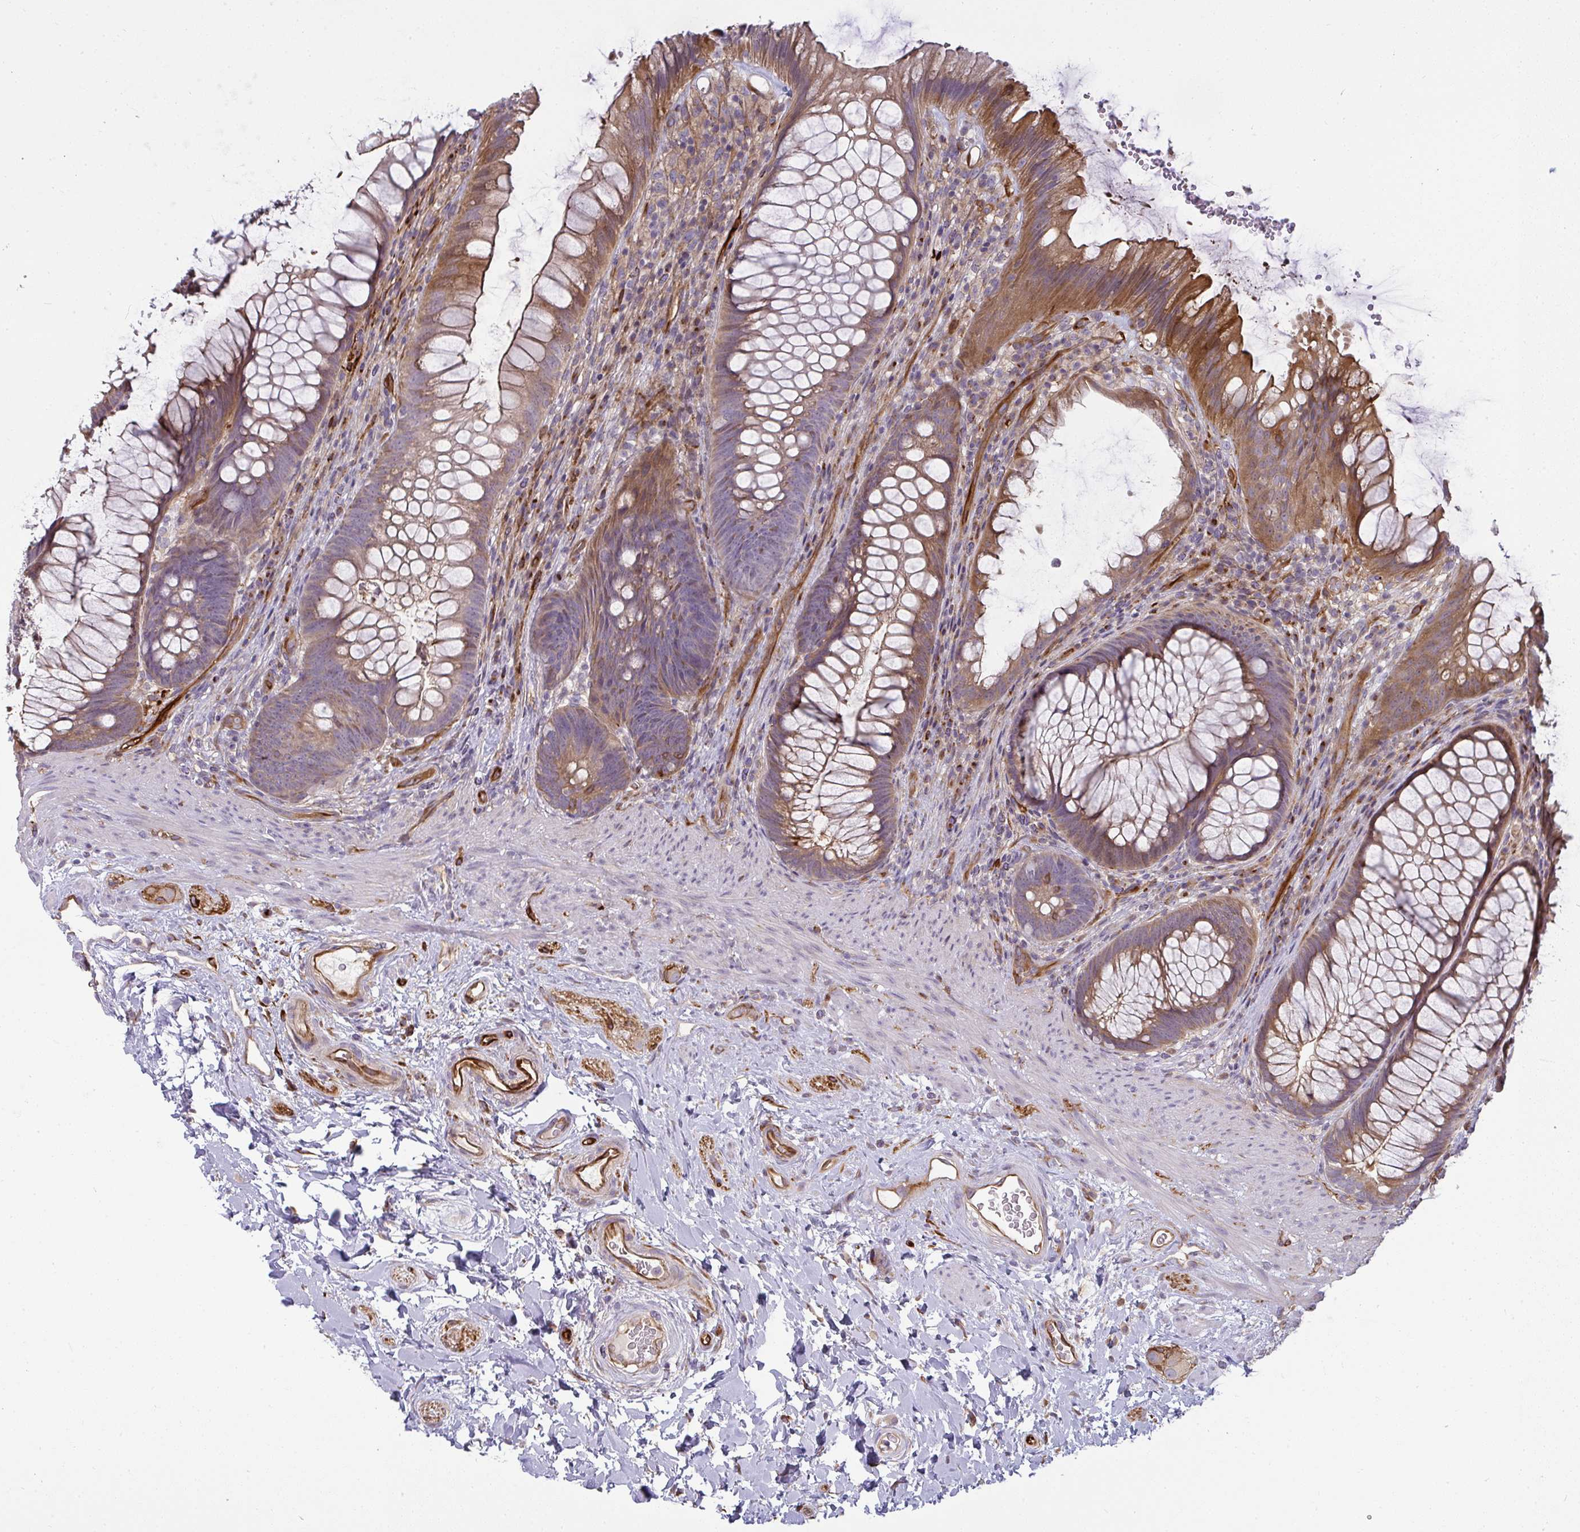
{"staining": {"intensity": "moderate", "quantity": ">75%", "location": "cytoplasmic/membranous"}, "tissue": "rectum", "cell_type": "Glandular cells", "image_type": "normal", "snomed": [{"axis": "morphology", "description": "Normal tissue, NOS"}, {"axis": "topography", "description": "Rectum"}], "caption": "A photomicrograph of rectum stained for a protein displays moderate cytoplasmic/membranous brown staining in glandular cells.", "gene": "IFIT3", "patient": {"sex": "male", "age": 53}}